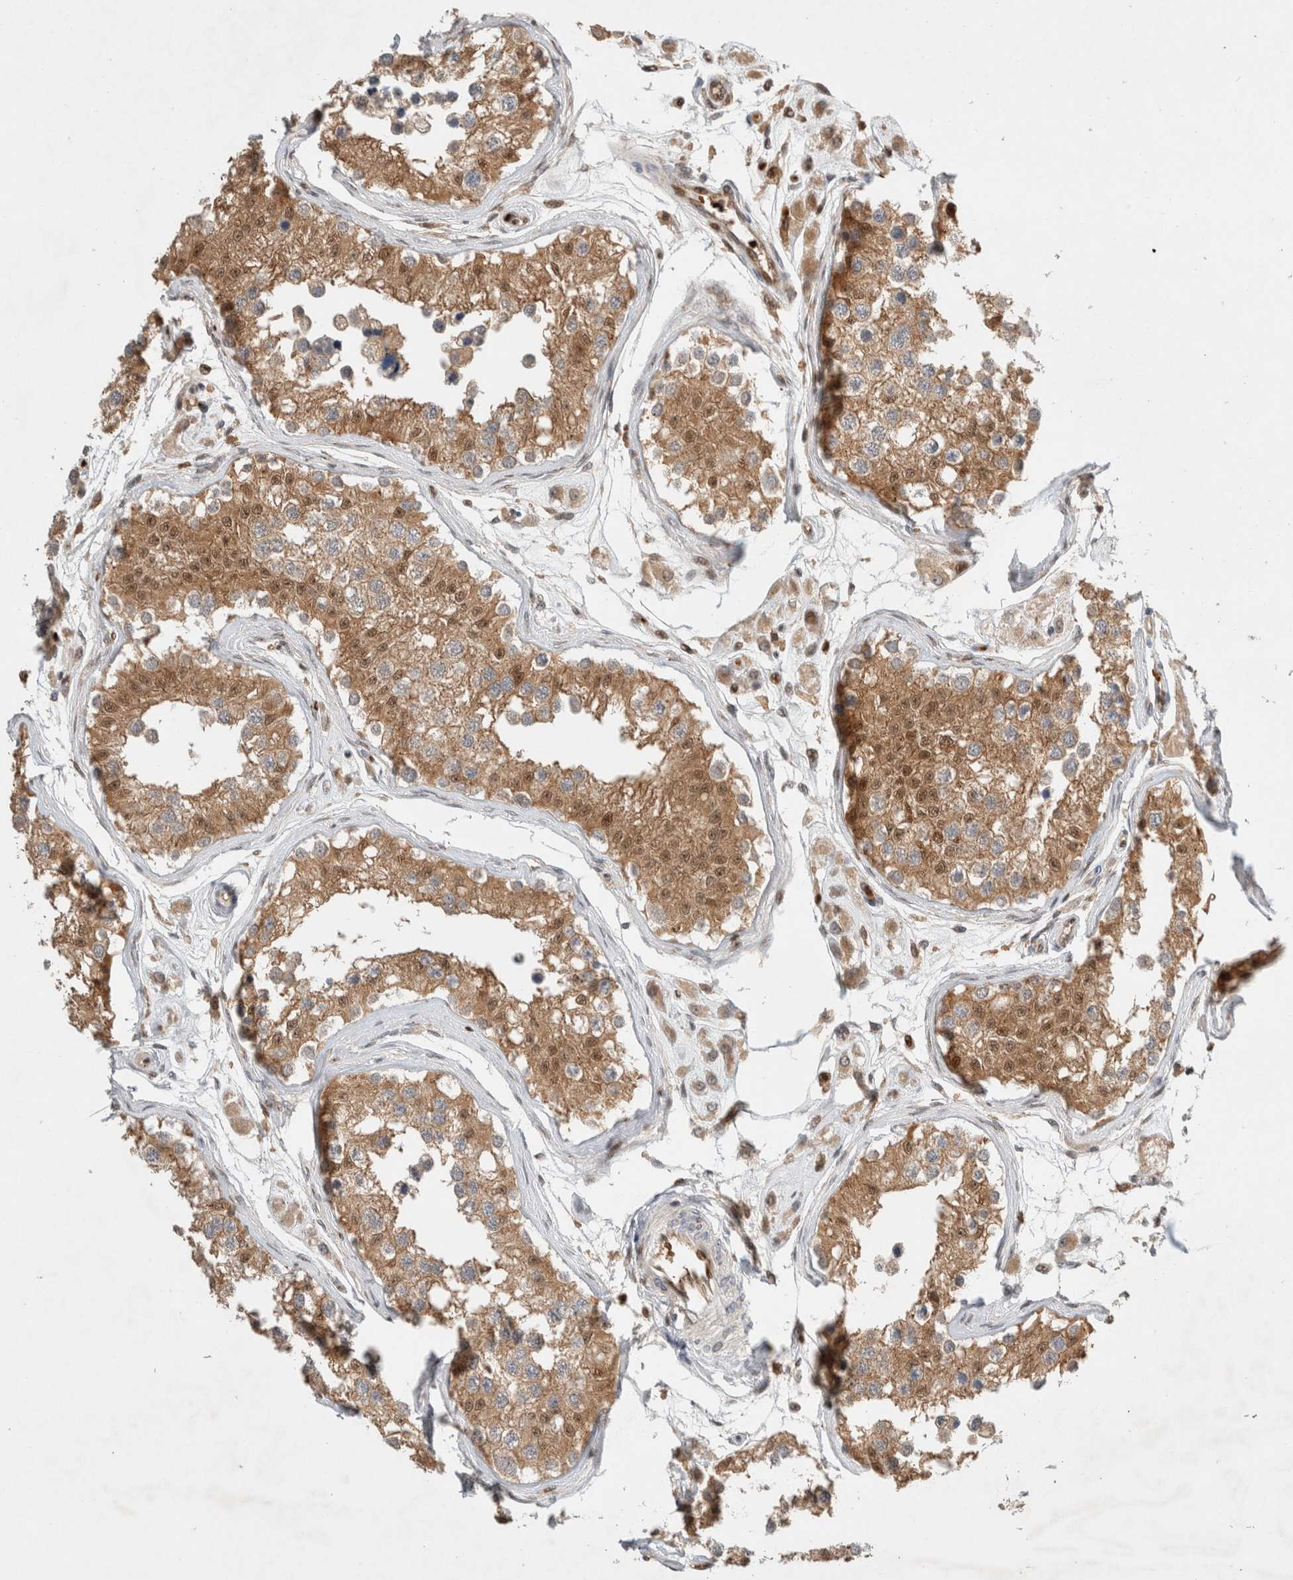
{"staining": {"intensity": "moderate", "quantity": ">75%", "location": "cytoplasmic/membranous,nuclear"}, "tissue": "testis", "cell_type": "Cells in seminiferous ducts", "image_type": "normal", "snomed": [{"axis": "morphology", "description": "Normal tissue, NOS"}, {"axis": "morphology", "description": "Adenocarcinoma, metastatic, NOS"}, {"axis": "topography", "description": "Testis"}], "caption": "This histopathology image exhibits IHC staining of unremarkable human testis, with medium moderate cytoplasmic/membranous,nuclear expression in about >75% of cells in seminiferous ducts.", "gene": "OTUD6B", "patient": {"sex": "male", "age": 26}}